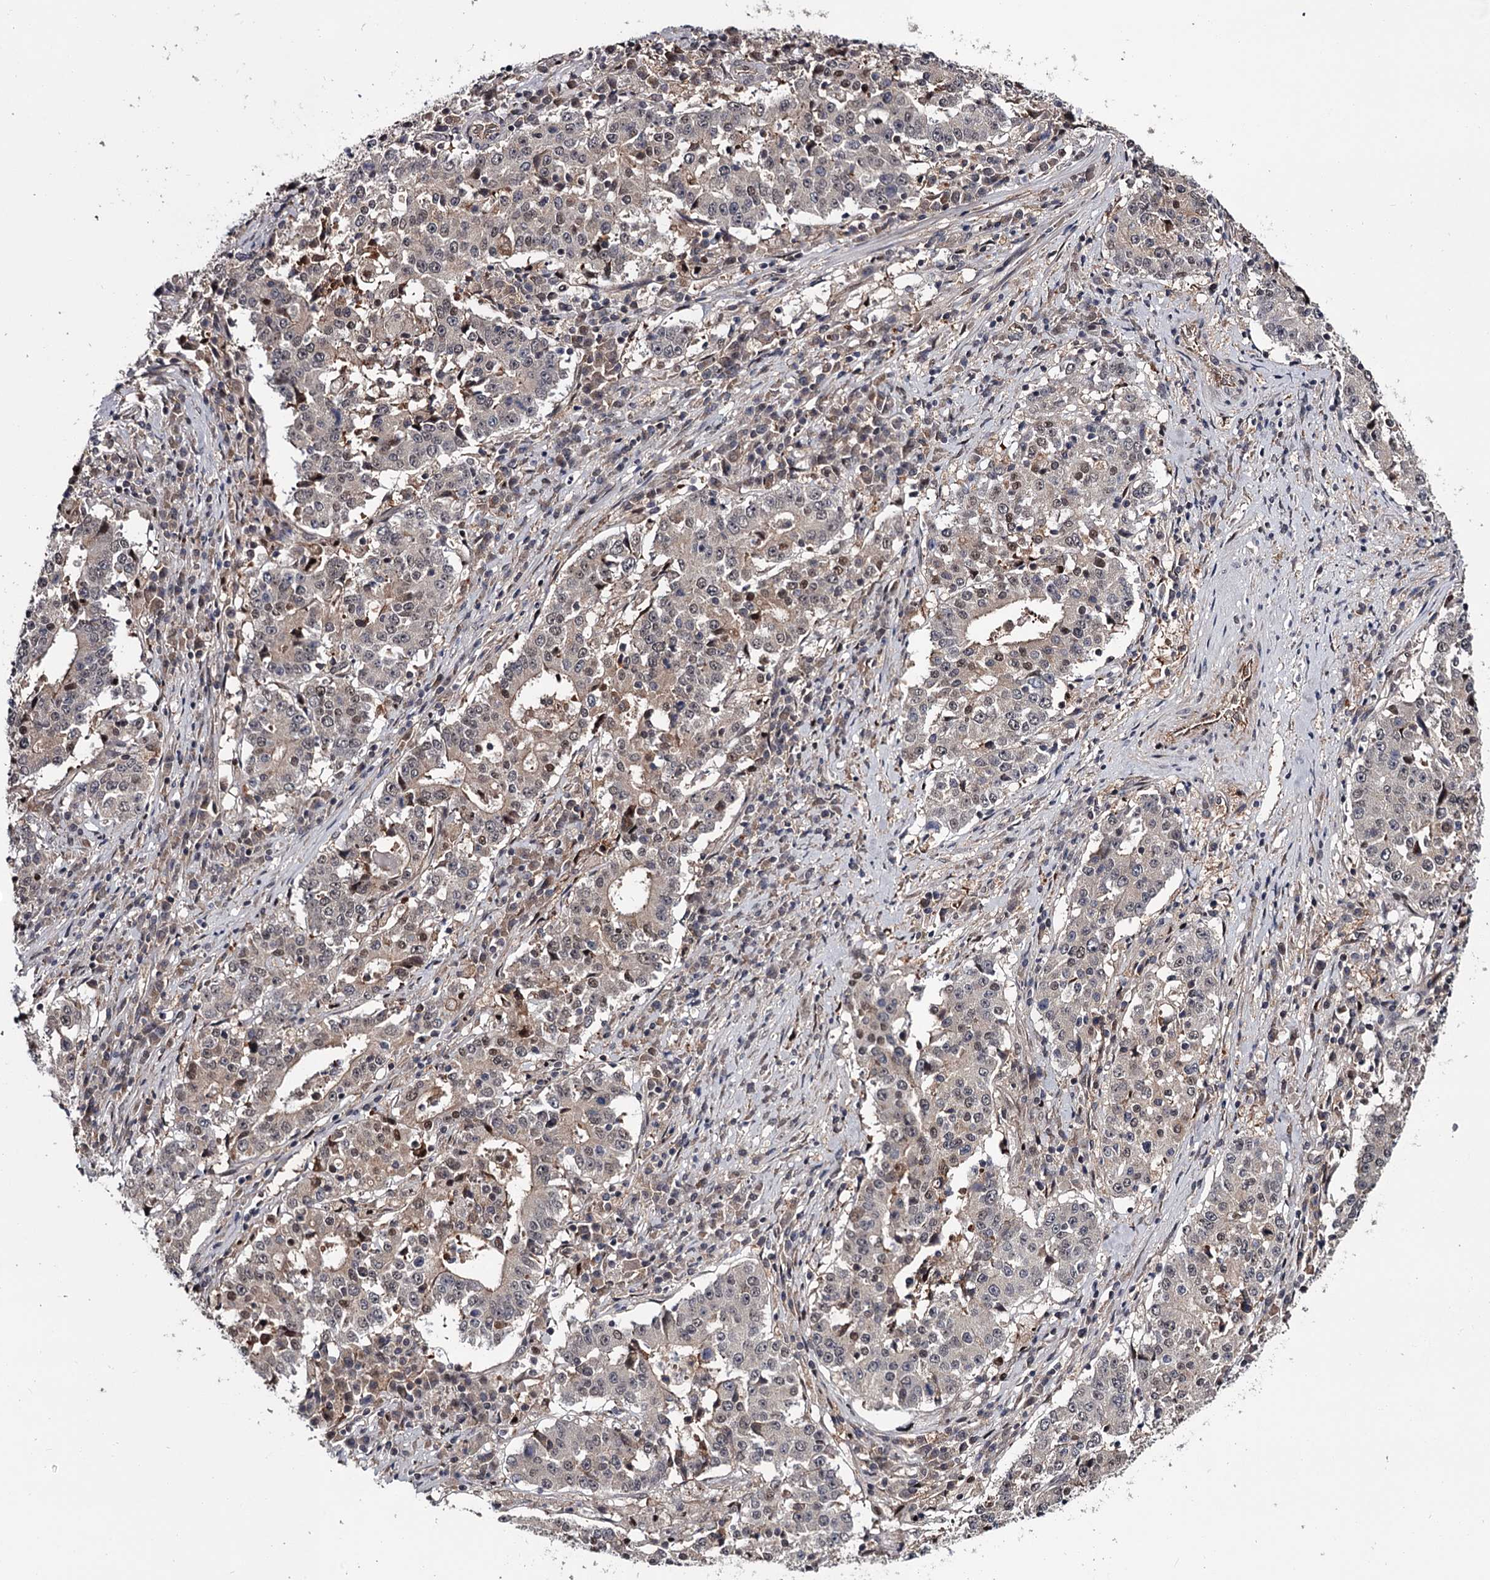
{"staining": {"intensity": "negative", "quantity": "none", "location": "none"}, "tissue": "stomach cancer", "cell_type": "Tumor cells", "image_type": "cancer", "snomed": [{"axis": "morphology", "description": "Adenocarcinoma, NOS"}, {"axis": "topography", "description": "Stomach"}], "caption": "Tumor cells are negative for protein expression in human stomach cancer.", "gene": "DAO", "patient": {"sex": "male", "age": 59}}